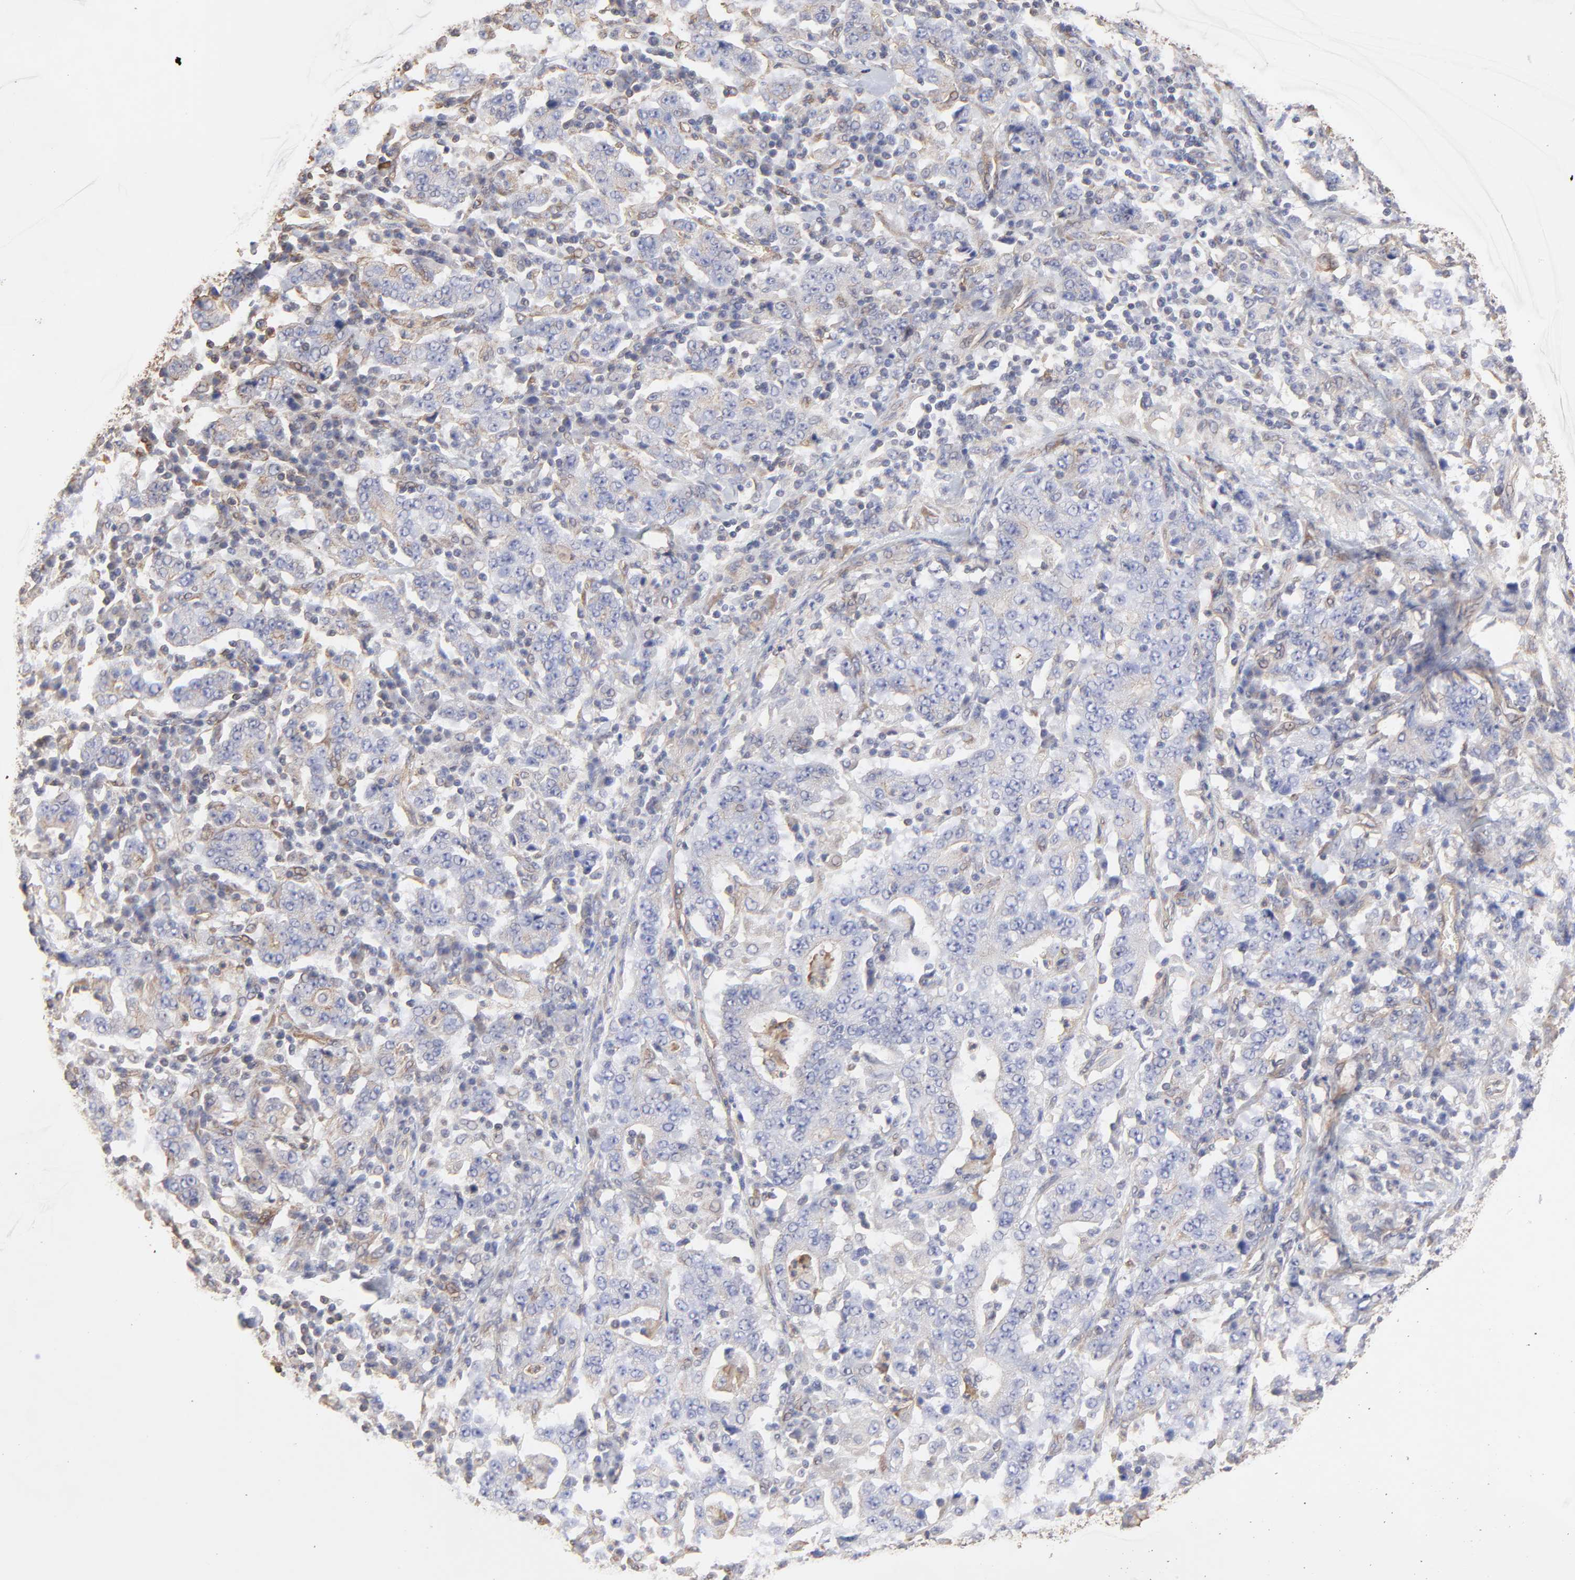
{"staining": {"intensity": "weak", "quantity": ">75%", "location": "cytoplasmic/membranous"}, "tissue": "stomach cancer", "cell_type": "Tumor cells", "image_type": "cancer", "snomed": [{"axis": "morphology", "description": "Normal tissue, NOS"}, {"axis": "morphology", "description": "Adenocarcinoma, NOS"}, {"axis": "topography", "description": "Stomach, upper"}, {"axis": "topography", "description": "Stomach"}], "caption": "About >75% of tumor cells in human stomach cancer (adenocarcinoma) reveal weak cytoplasmic/membranous protein expression as visualized by brown immunohistochemical staining.", "gene": "LRCH2", "patient": {"sex": "male", "age": 59}}